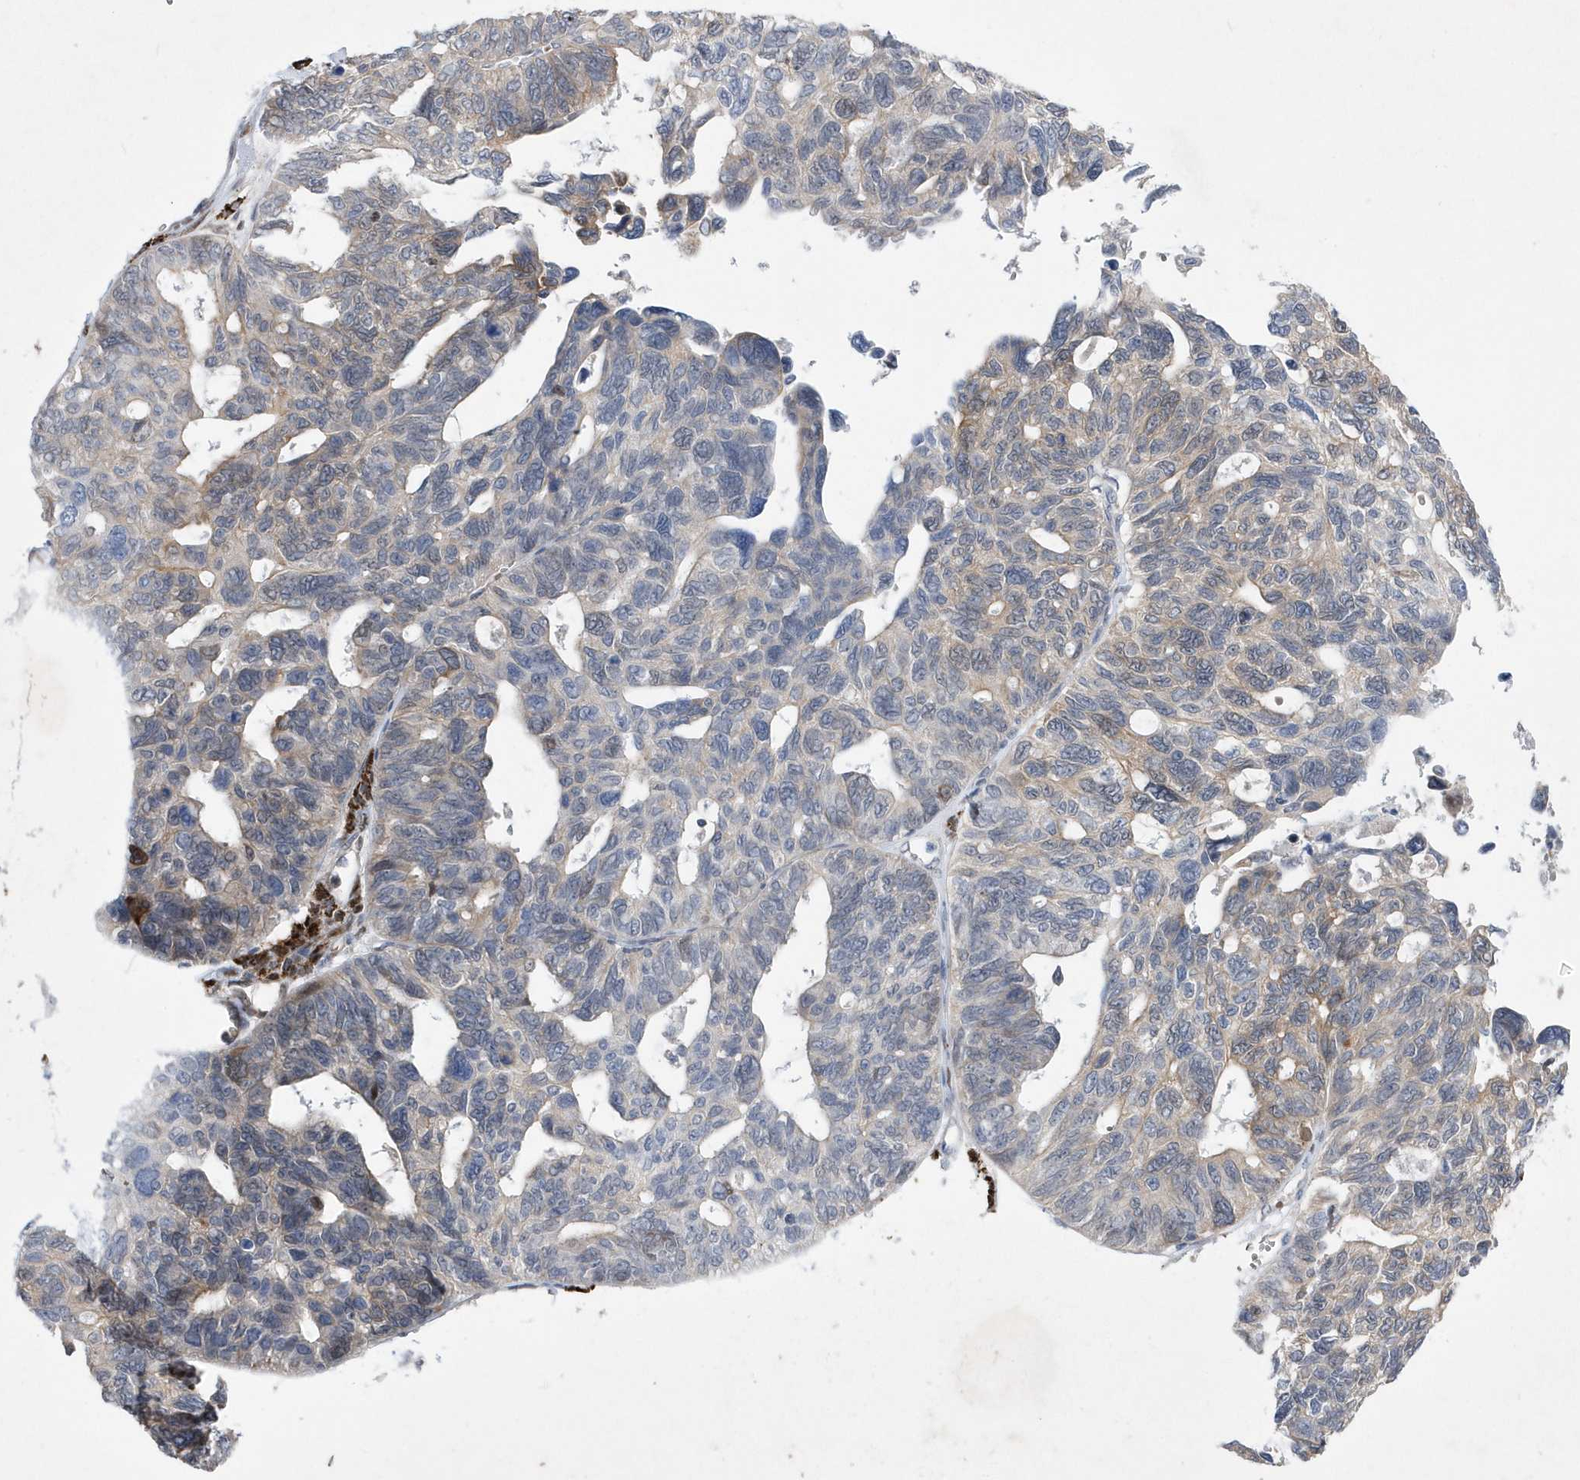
{"staining": {"intensity": "weak", "quantity": "25%-75%", "location": "cytoplasmic/membranous"}, "tissue": "ovarian cancer", "cell_type": "Tumor cells", "image_type": "cancer", "snomed": [{"axis": "morphology", "description": "Cystadenocarcinoma, serous, NOS"}, {"axis": "topography", "description": "Ovary"}], "caption": "Immunohistochemistry (IHC) photomicrograph of neoplastic tissue: human serous cystadenocarcinoma (ovarian) stained using immunohistochemistry (IHC) shows low levels of weak protein expression localized specifically in the cytoplasmic/membranous of tumor cells, appearing as a cytoplasmic/membranous brown color.", "gene": "ZNF875", "patient": {"sex": "female", "age": 79}}